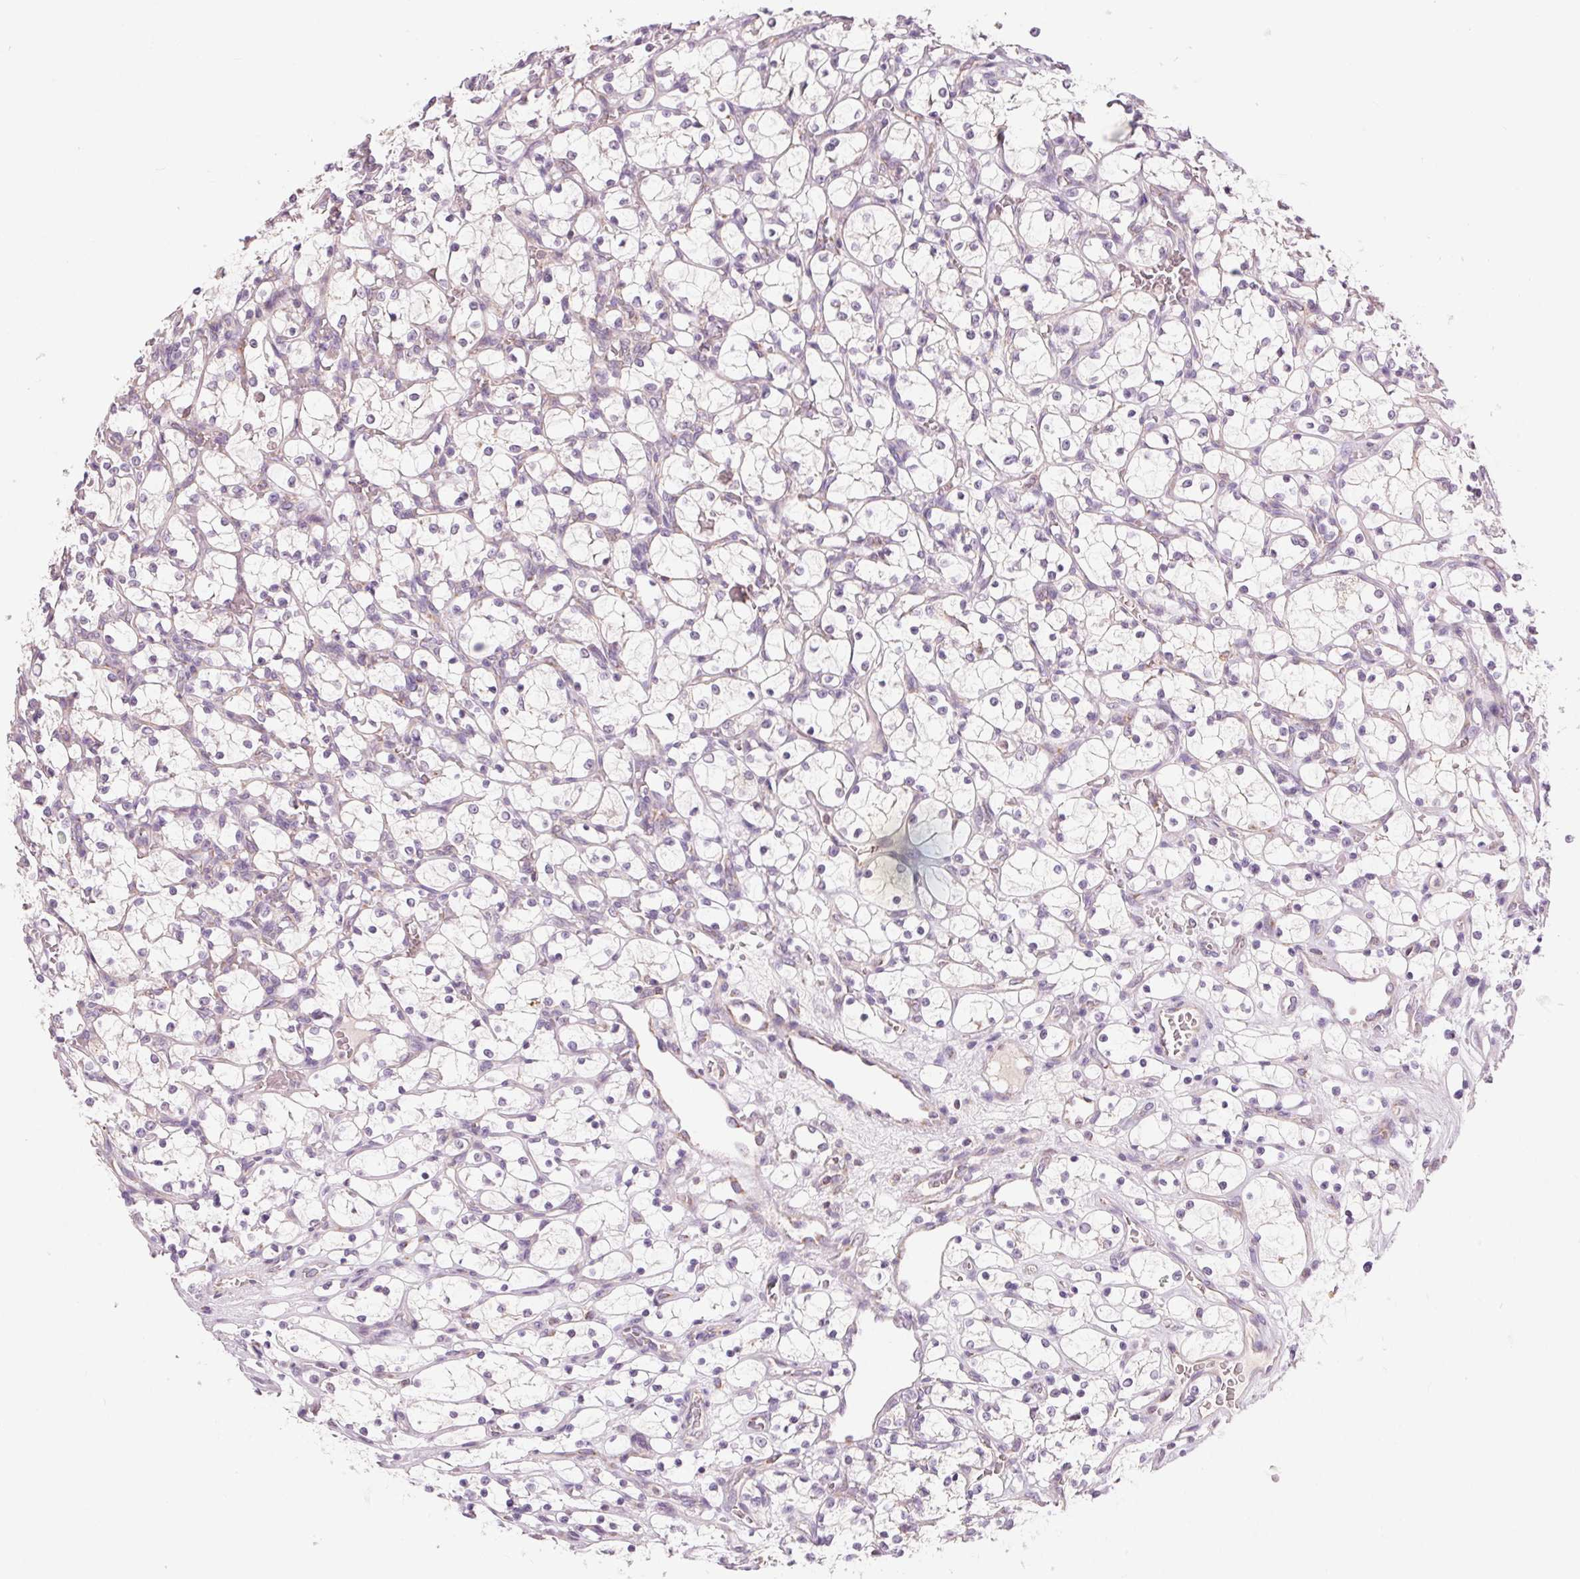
{"staining": {"intensity": "negative", "quantity": "none", "location": "none"}, "tissue": "renal cancer", "cell_type": "Tumor cells", "image_type": "cancer", "snomed": [{"axis": "morphology", "description": "Adenocarcinoma, NOS"}, {"axis": "topography", "description": "Kidney"}], "caption": "Renal adenocarcinoma was stained to show a protein in brown. There is no significant expression in tumor cells.", "gene": "COX6A1", "patient": {"sex": "female", "age": 69}}